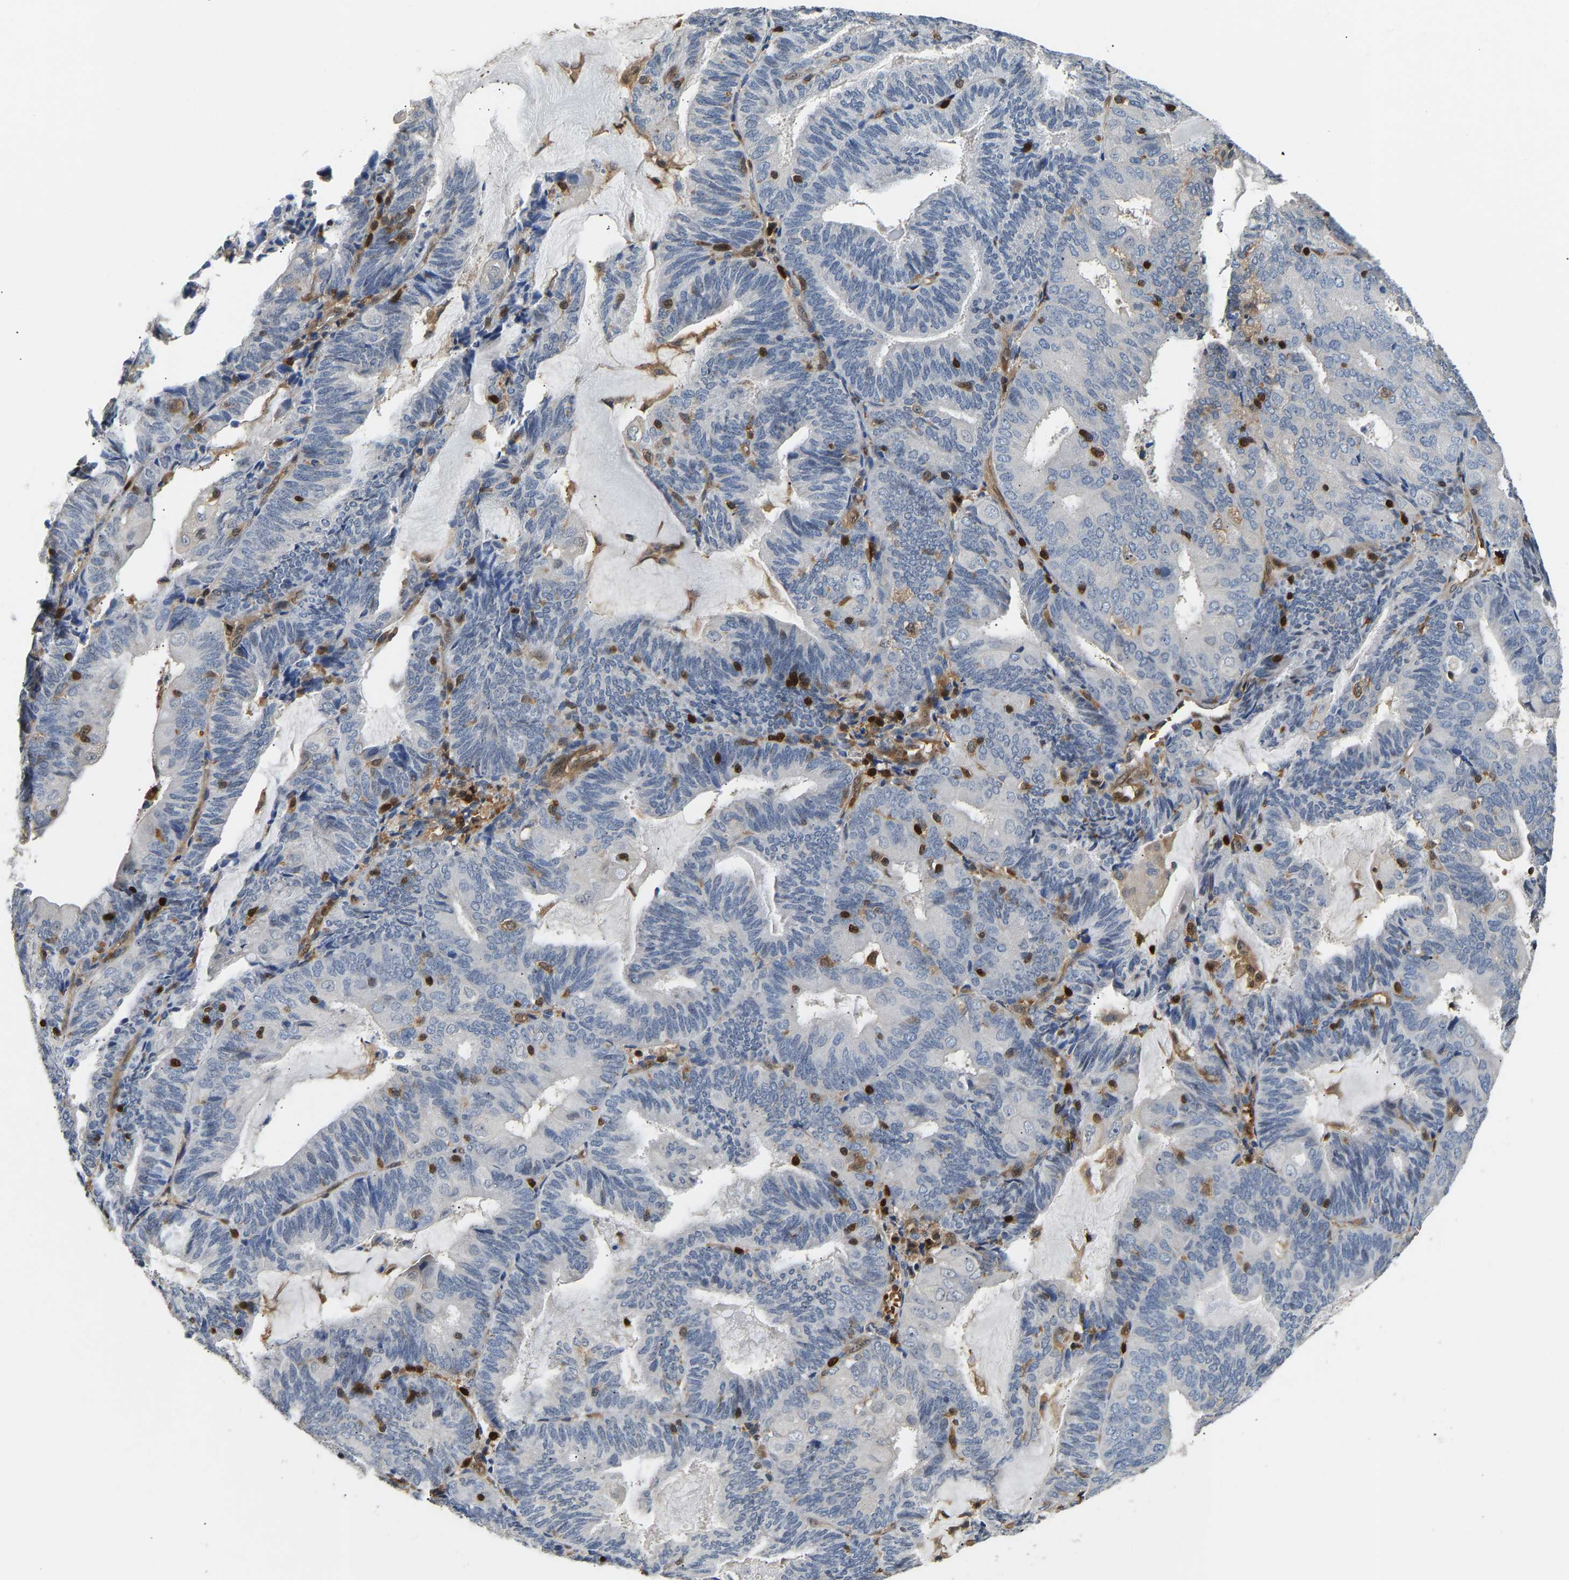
{"staining": {"intensity": "negative", "quantity": "none", "location": "none"}, "tissue": "endometrial cancer", "cell_type": "Tumor cells", "image_type": "cancer", "snomed": [{"axis": "morphology", "description": "Adenocarcinoma, NOS"}, {"axis": "topography", "description": "Endometrium"}], "caption": "Immunohistochemistry image of endometrial cancer (adenocarcinoma) stained for a protein (brown), which exhibits no expression in tumor cells. (Brightfield microscopy of DAB IHC at high magnification).", "gene": "GIMAP7", "patient": {"sex": "female", "age": 81}}